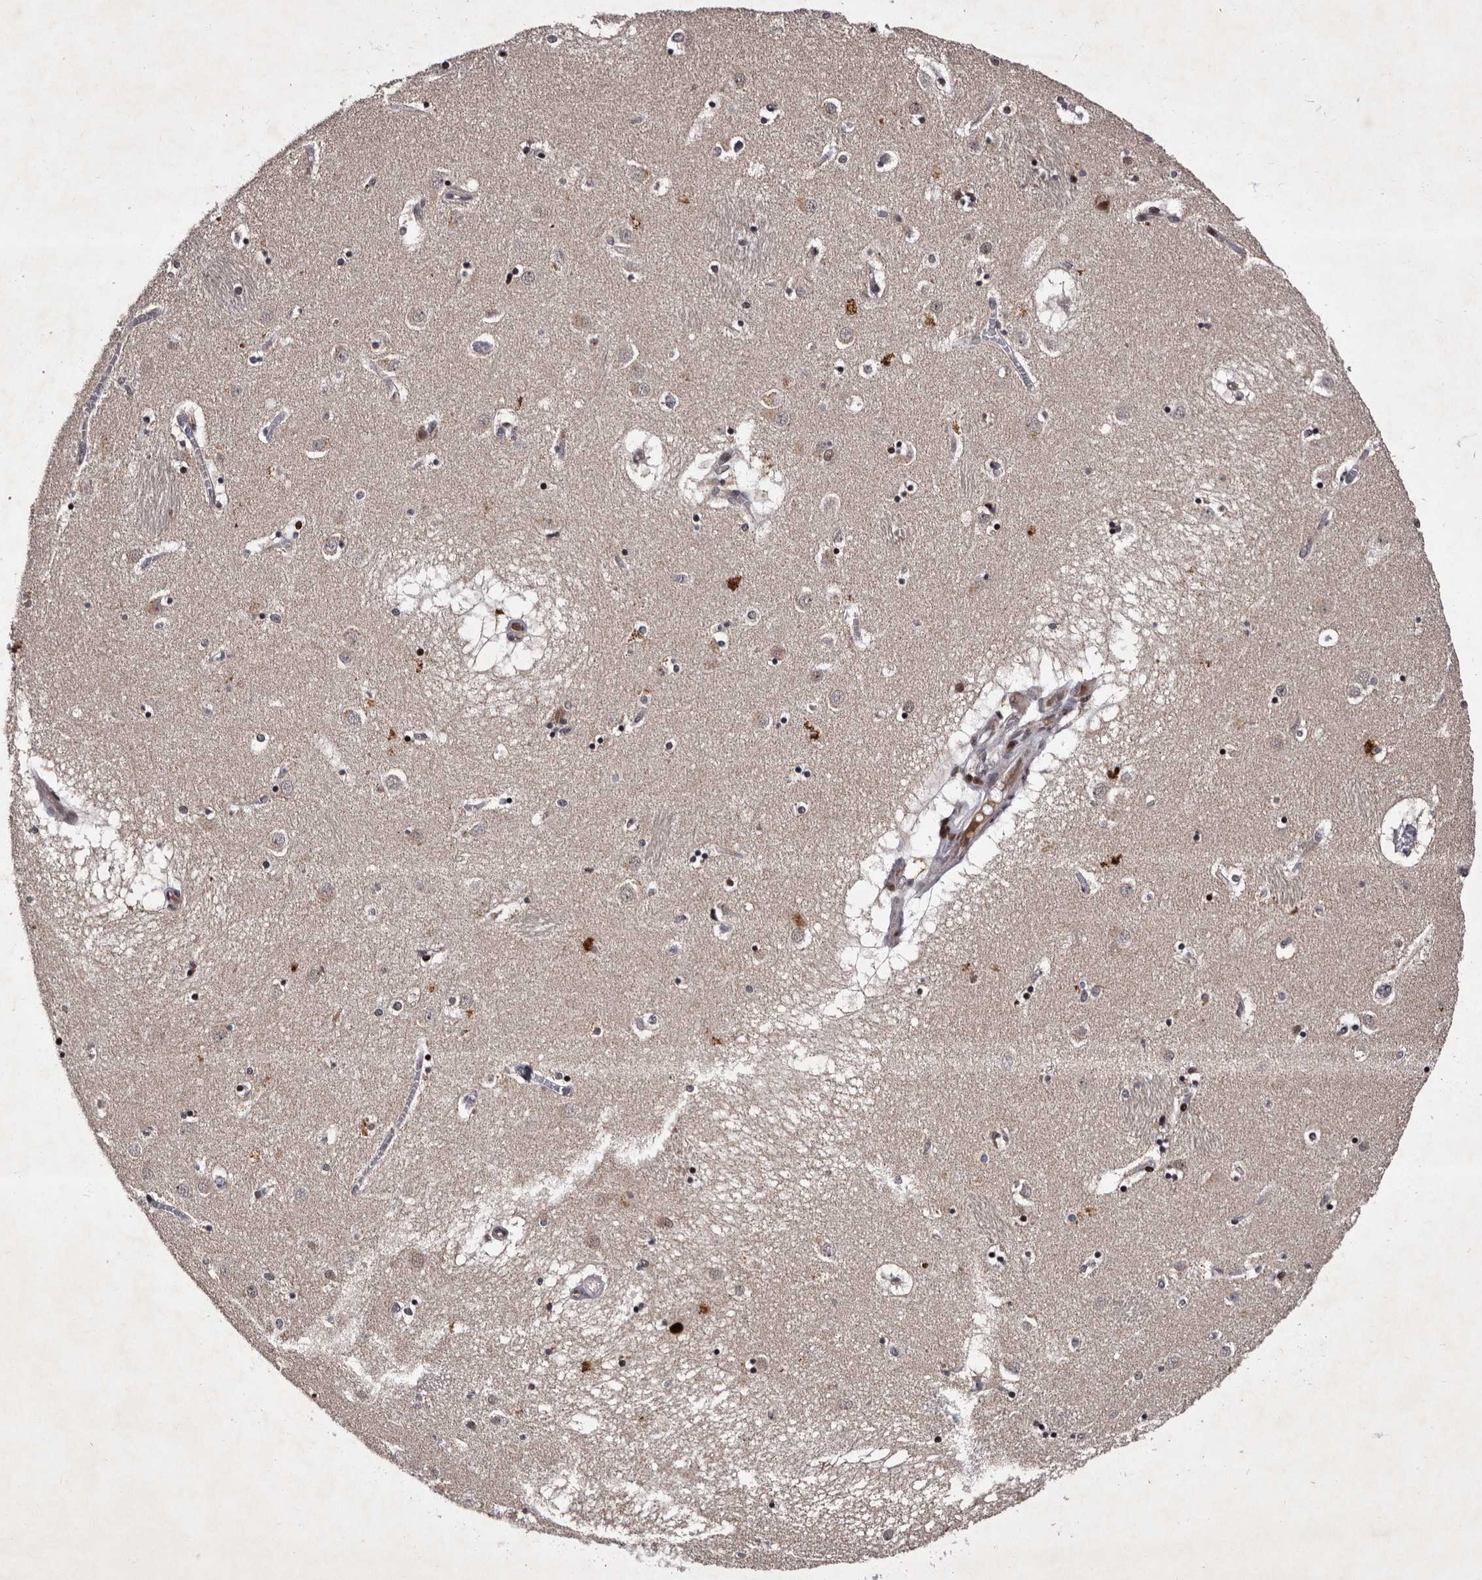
{"staining": {"intensity": "negative", "quantity": "none", "location": "none"}, "tissue": "caudate", "cell_type": "Glial cells", "image_type": "normal", "snomed": [{"axis": "morphology", "description": "Normal tissue, NOS"}, {"axis": "topography", "description": "Lateral ventricle wall"}], "caption": "This is an immunohistochemistry (IHC) photomicrograph of normal caudate. There is no staining in glial cells.", "gene": "TNKS", "patient": {"sex": "male", "age": 70}}